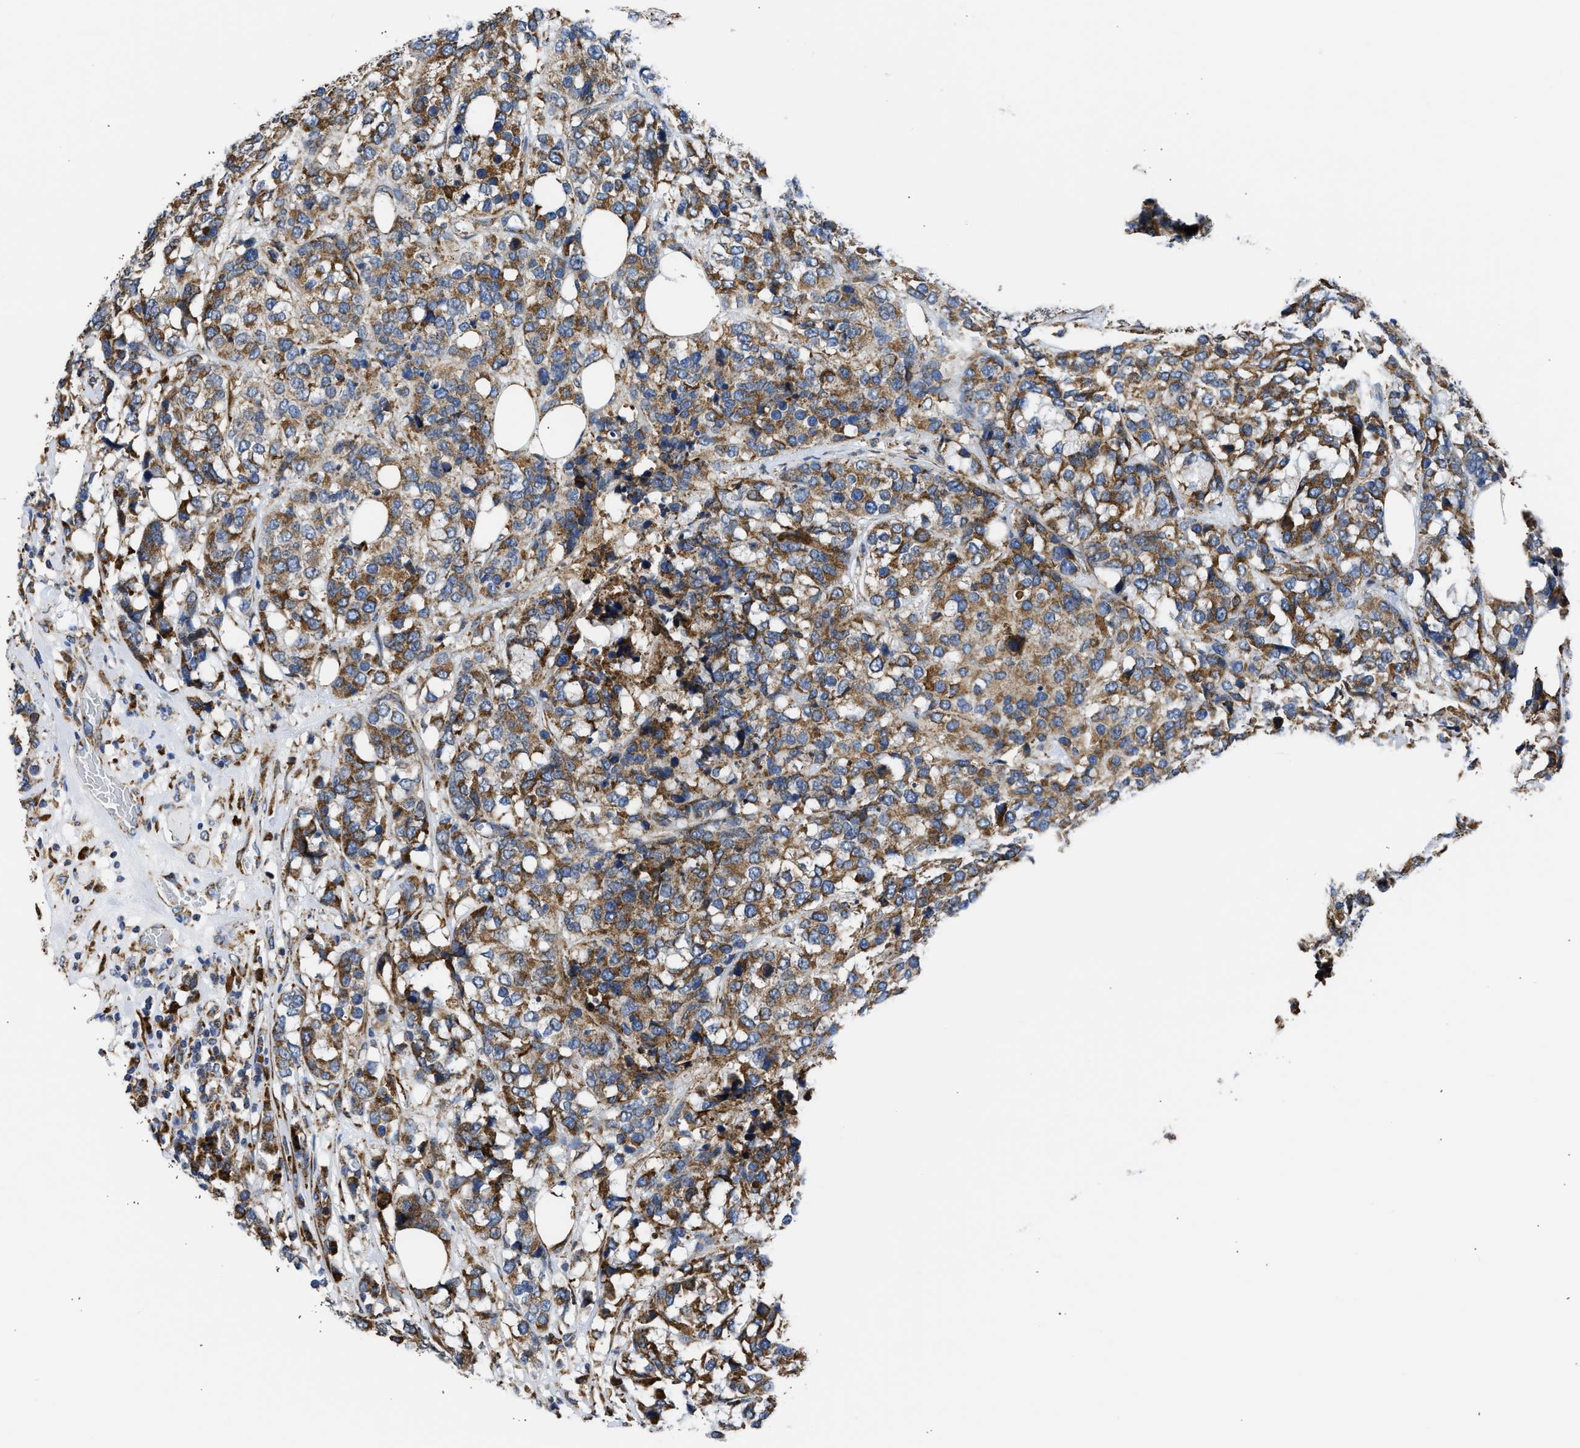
{"staining": {"intensity": "moderate", "quantity": ">75%", "location": "cytoplasmic/membranous"}, "tissue": "breast cancer", "cell_type": "Tumor cells", "image_type": "cancer", "snomed": [{"axis": "morphology", "description": "Lobular carcinoma"}, {"axis": "topography", "description": "Breast"}], "caption": "IHC (DAB (3,3'-diaminobenzidine)) staining of human breast lobular carcinoma demonstrates moderate cytoplasmic/membranous protein expression in approximately >75% of tumor cells. (Stains: DAB in brown, nuclei in blue, Microscopy: brightfield microscopy at high magnification).", "gene": "CYCS", "patient": {"sex": "female", "age": 59}}